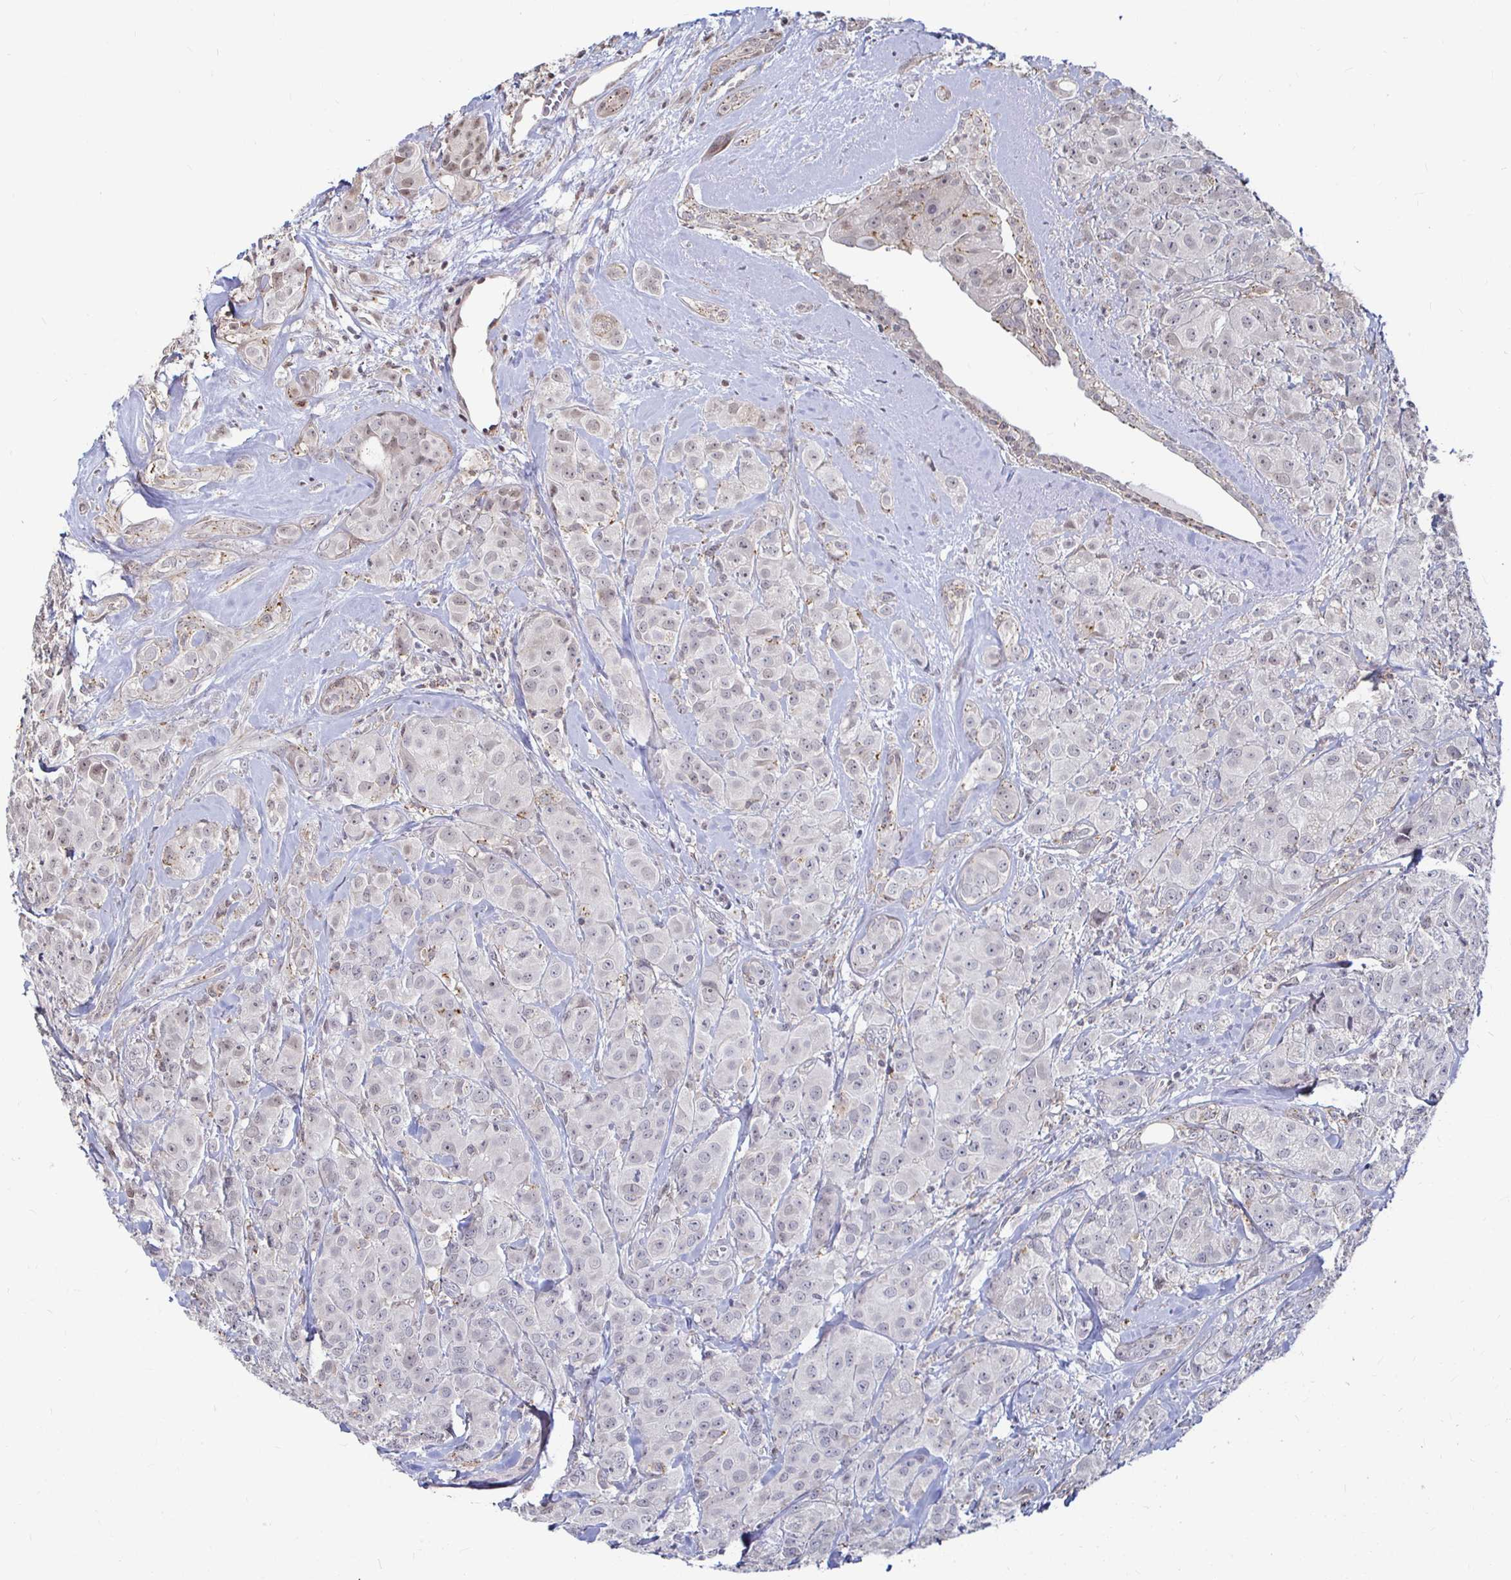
{"staining": {"intensity": "negative", "quantity": "none", "location": "none"}, "tissue": "breast cancer", "cell_type": "Tumor cells", "image_type": "cancer", "snomed": [{"axis": "morphology", "description": "Normal tissue, NOS"}, {"axis": "morphology", "description": "Duct carcinoma"}, {"axis": "topography", "description": "Breast"}], "caption": "Tumor cells are negative for protein expression in human breast cancer (invasive ductal carcinoma).", "gene": "CAPN11", "patient": {"sex": "female", "age": 43}}